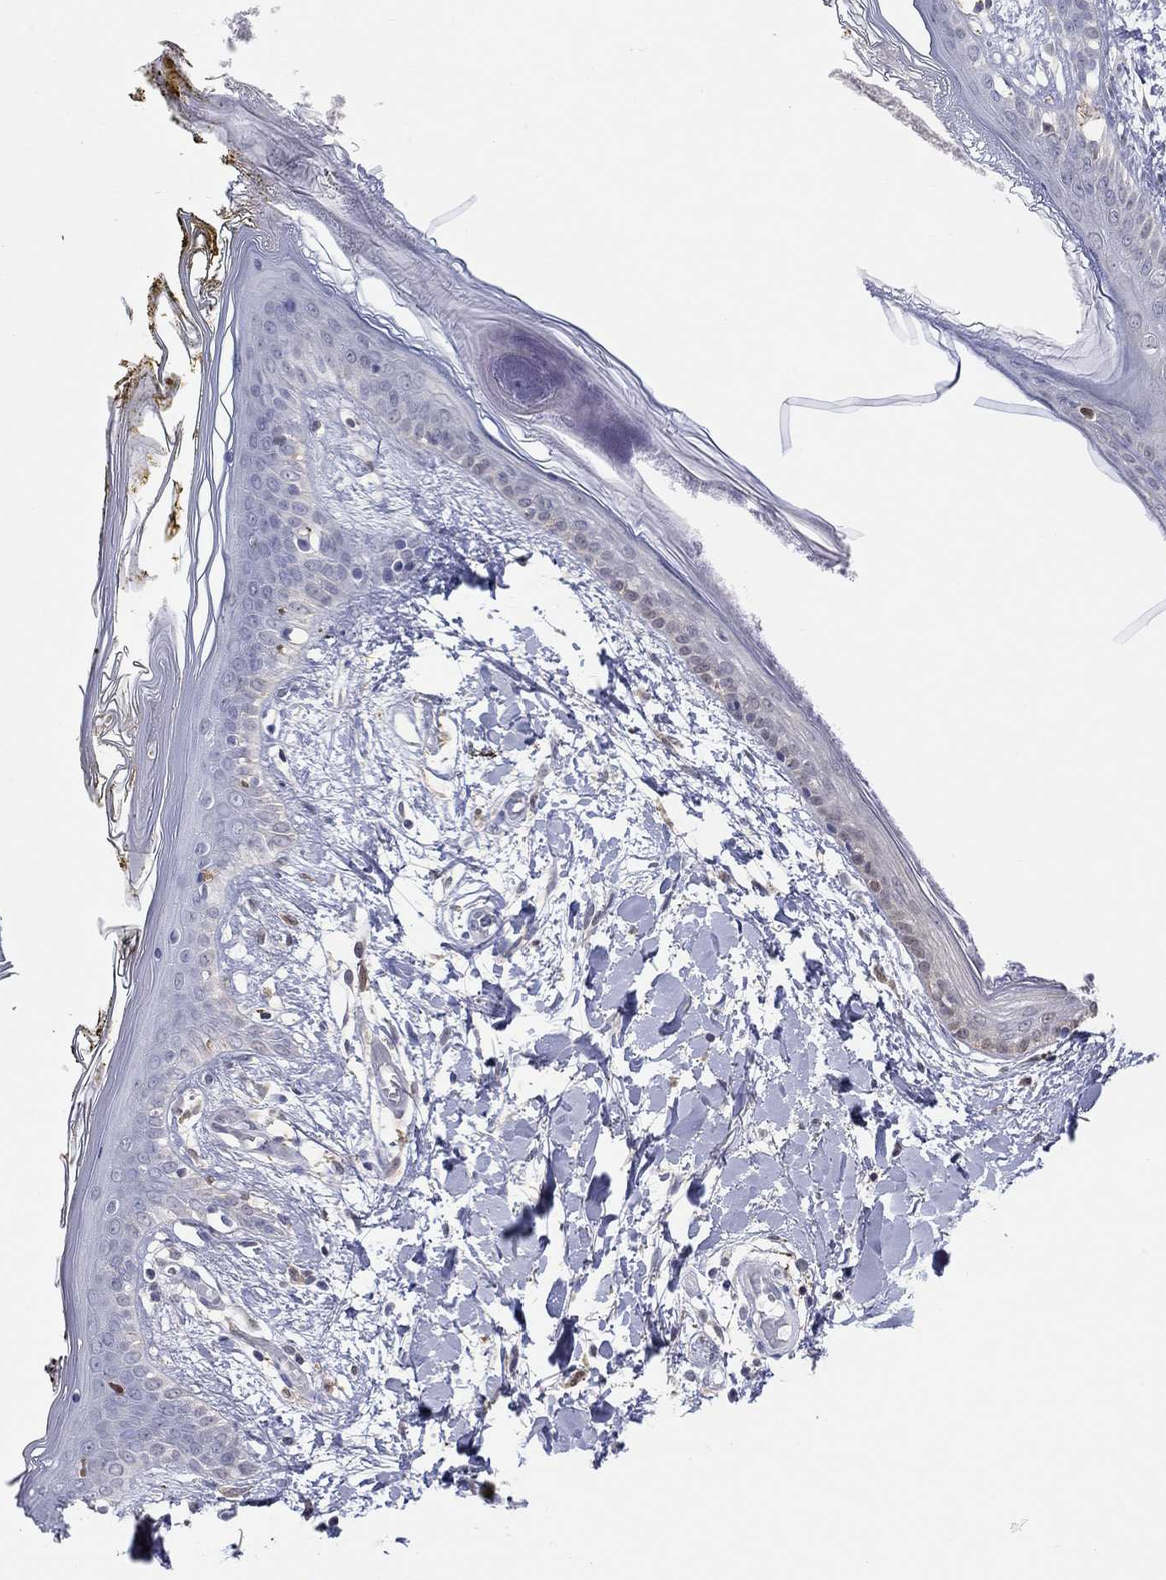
{"staining": {"intensity": "weak", "quantity": "25%-75%", "location": "cytoplasmic/membranous"}, "tissue": "skin", "cell_type": "Fibroblasts", "image_type": "normal", "snomed": [{"axis": "morphology", "description": "Normal tissue, NOS"}, {"axis": "topography", "description": "Skin"}], "caption": "Skin stained with a protein marker shows weak staining in fibroblasts.", "gene": "PDXK", "patient": {"sex": "female", "age": 34}}